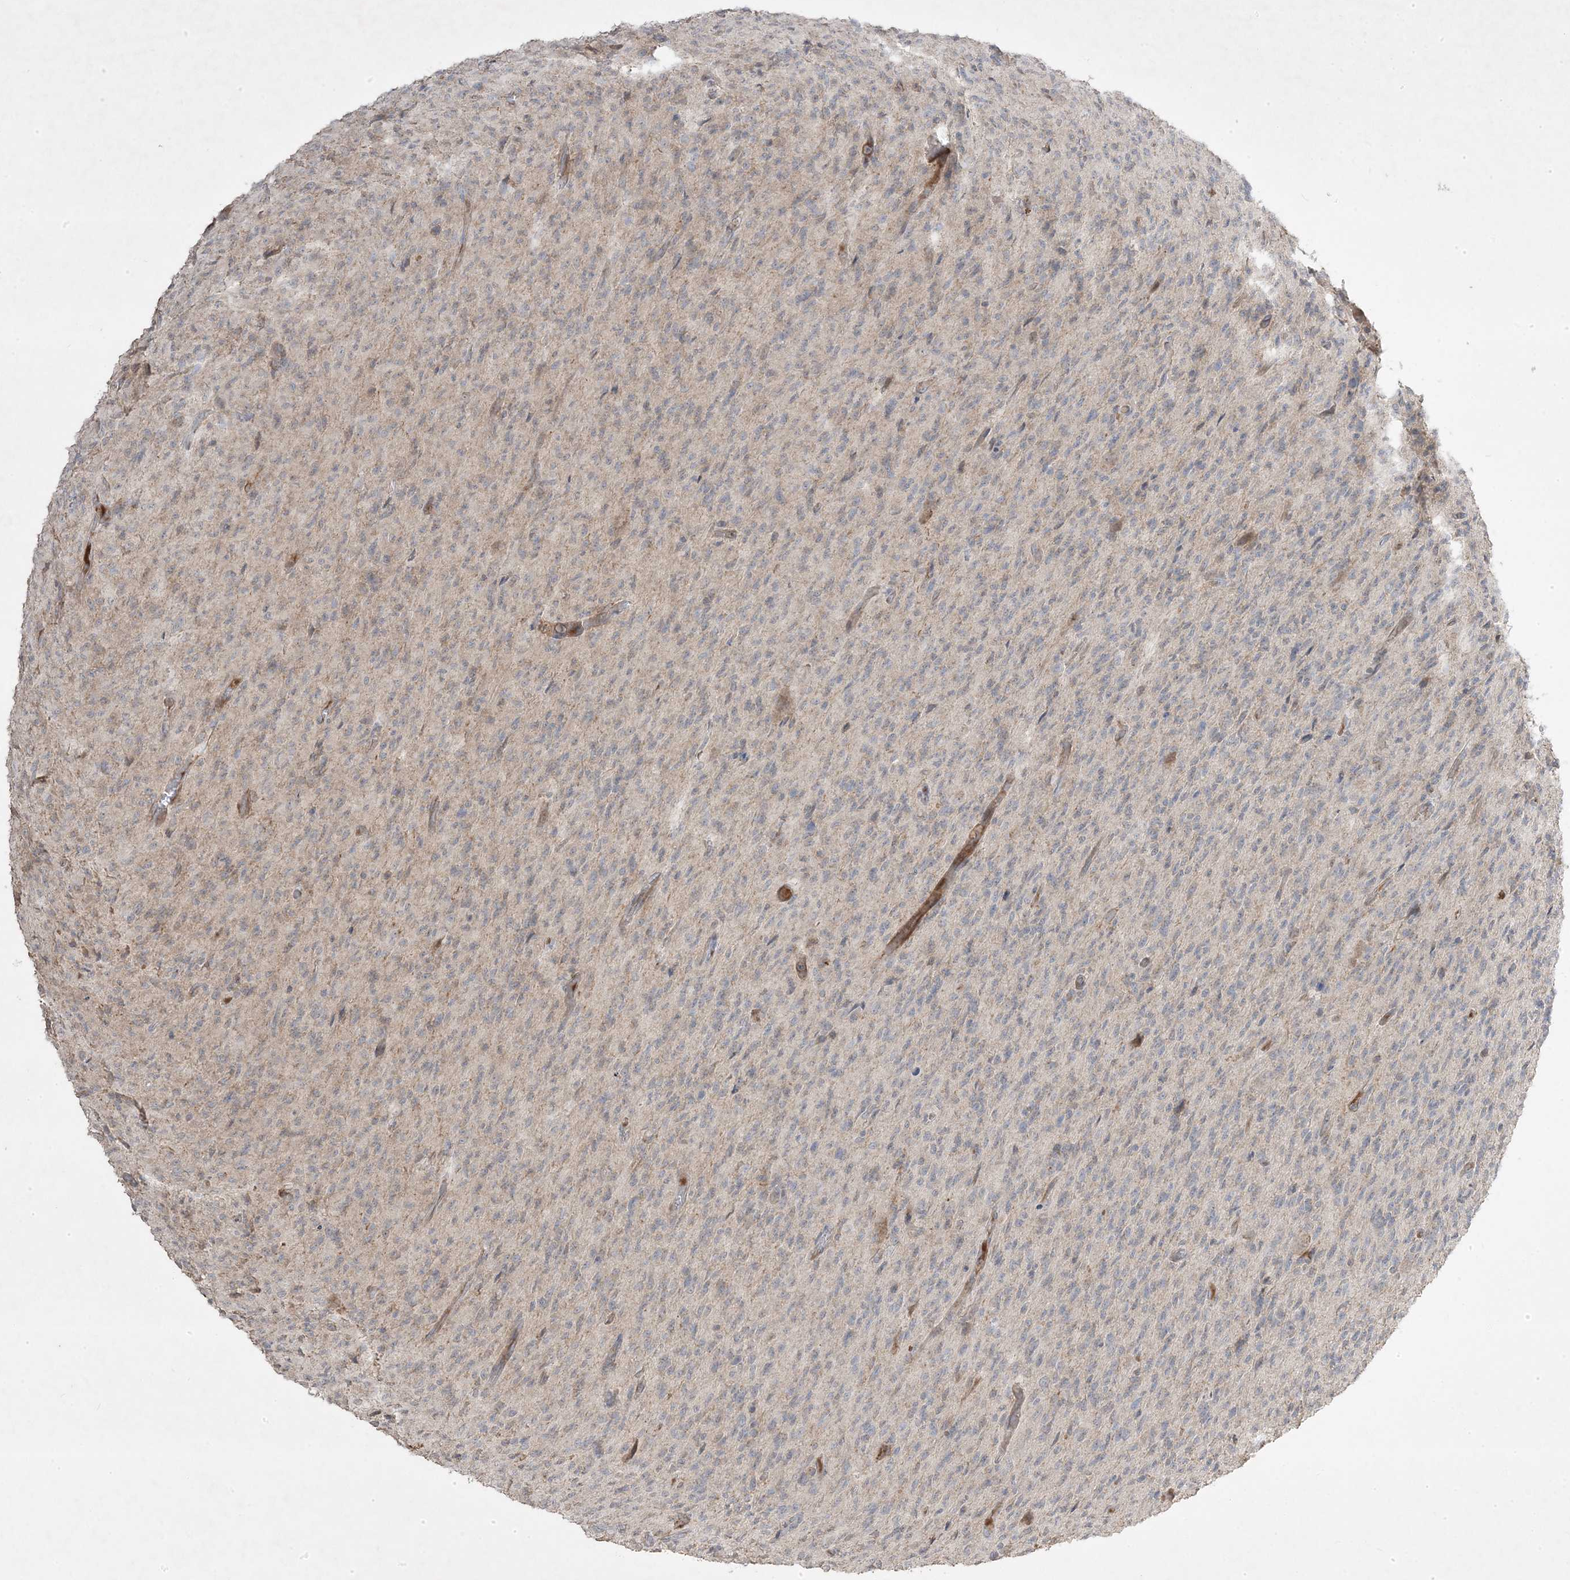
{"staining": {"intensity": "negative", "quantity": "none", "location": "none"}, "tissue": "glioma", "cell_type": "Tumor cells", "image_type": "cancer", "snomed": [{"axis": "morphology", "description": "Glioma, malignant, High grade"}, {"axis": "topography", "description": "Brain"}], "caption": "This is a image of immunohistochemistry staining of high-grade glioma (malignant), which shows no positivity in tumor cells.", "gene": "RGL4", "patient": {"sex": "female", "age": 57}}